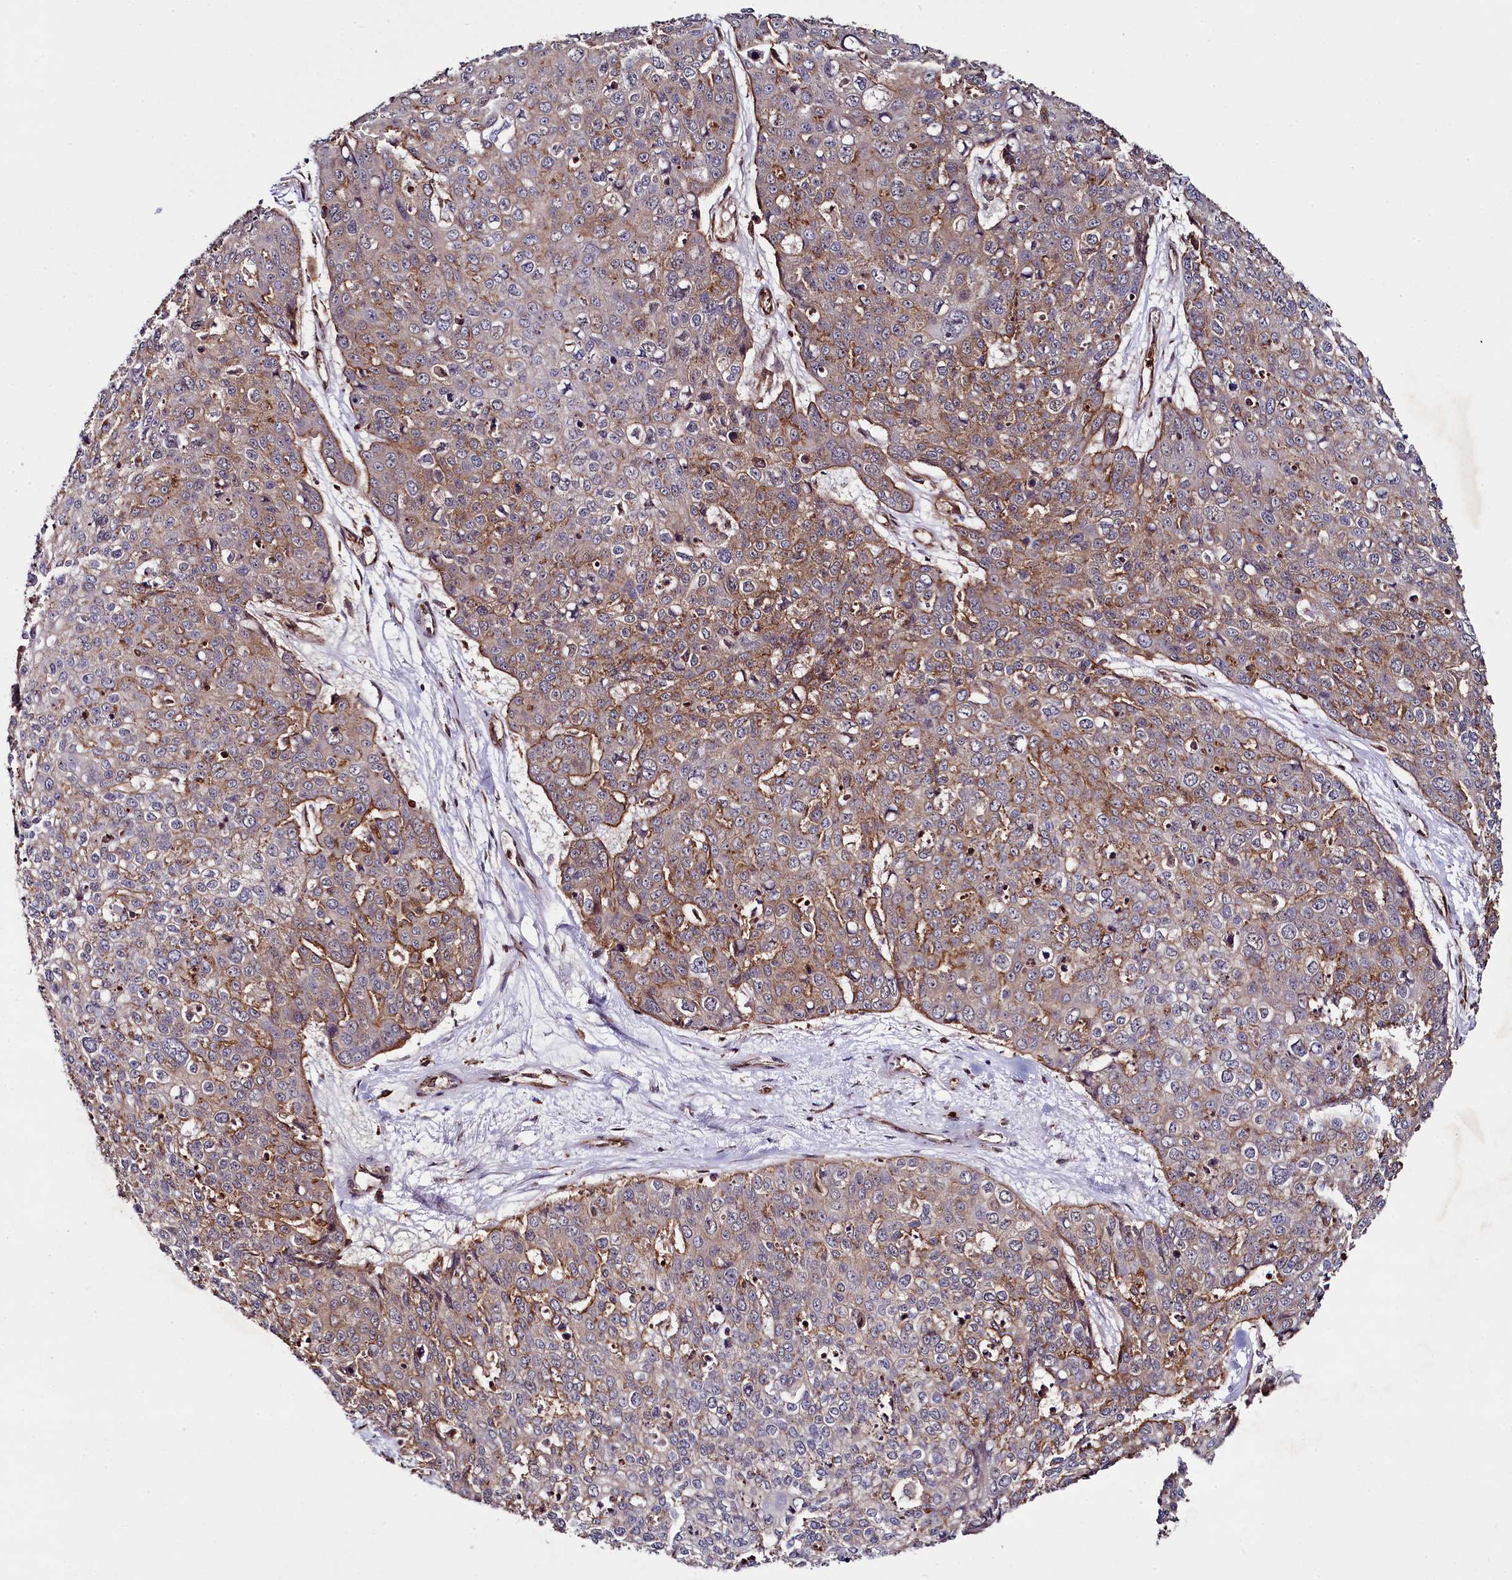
{"staining": {"intensity": "moderate", "quantity": ">75%", "location": "cytoplasmic/membranous"}, "tissue": "skin cancer", "cell_type": "Tumor cells", "image_type": "cancer", "snomed": [{"axis": "morphology", "description": "Squamous cell carcinoma, NOS"}, {"axis": "topography", "description": "Skin"}], "caption": "Immunohistochemical staining of human skin cancer (squamous cell carcinoma) displays moderate cytoplasmic/membranous protein expression in approximately >75% of tumor cells.", "gene": "SVIP", "patient": {"sex": "male", "age": 71}}